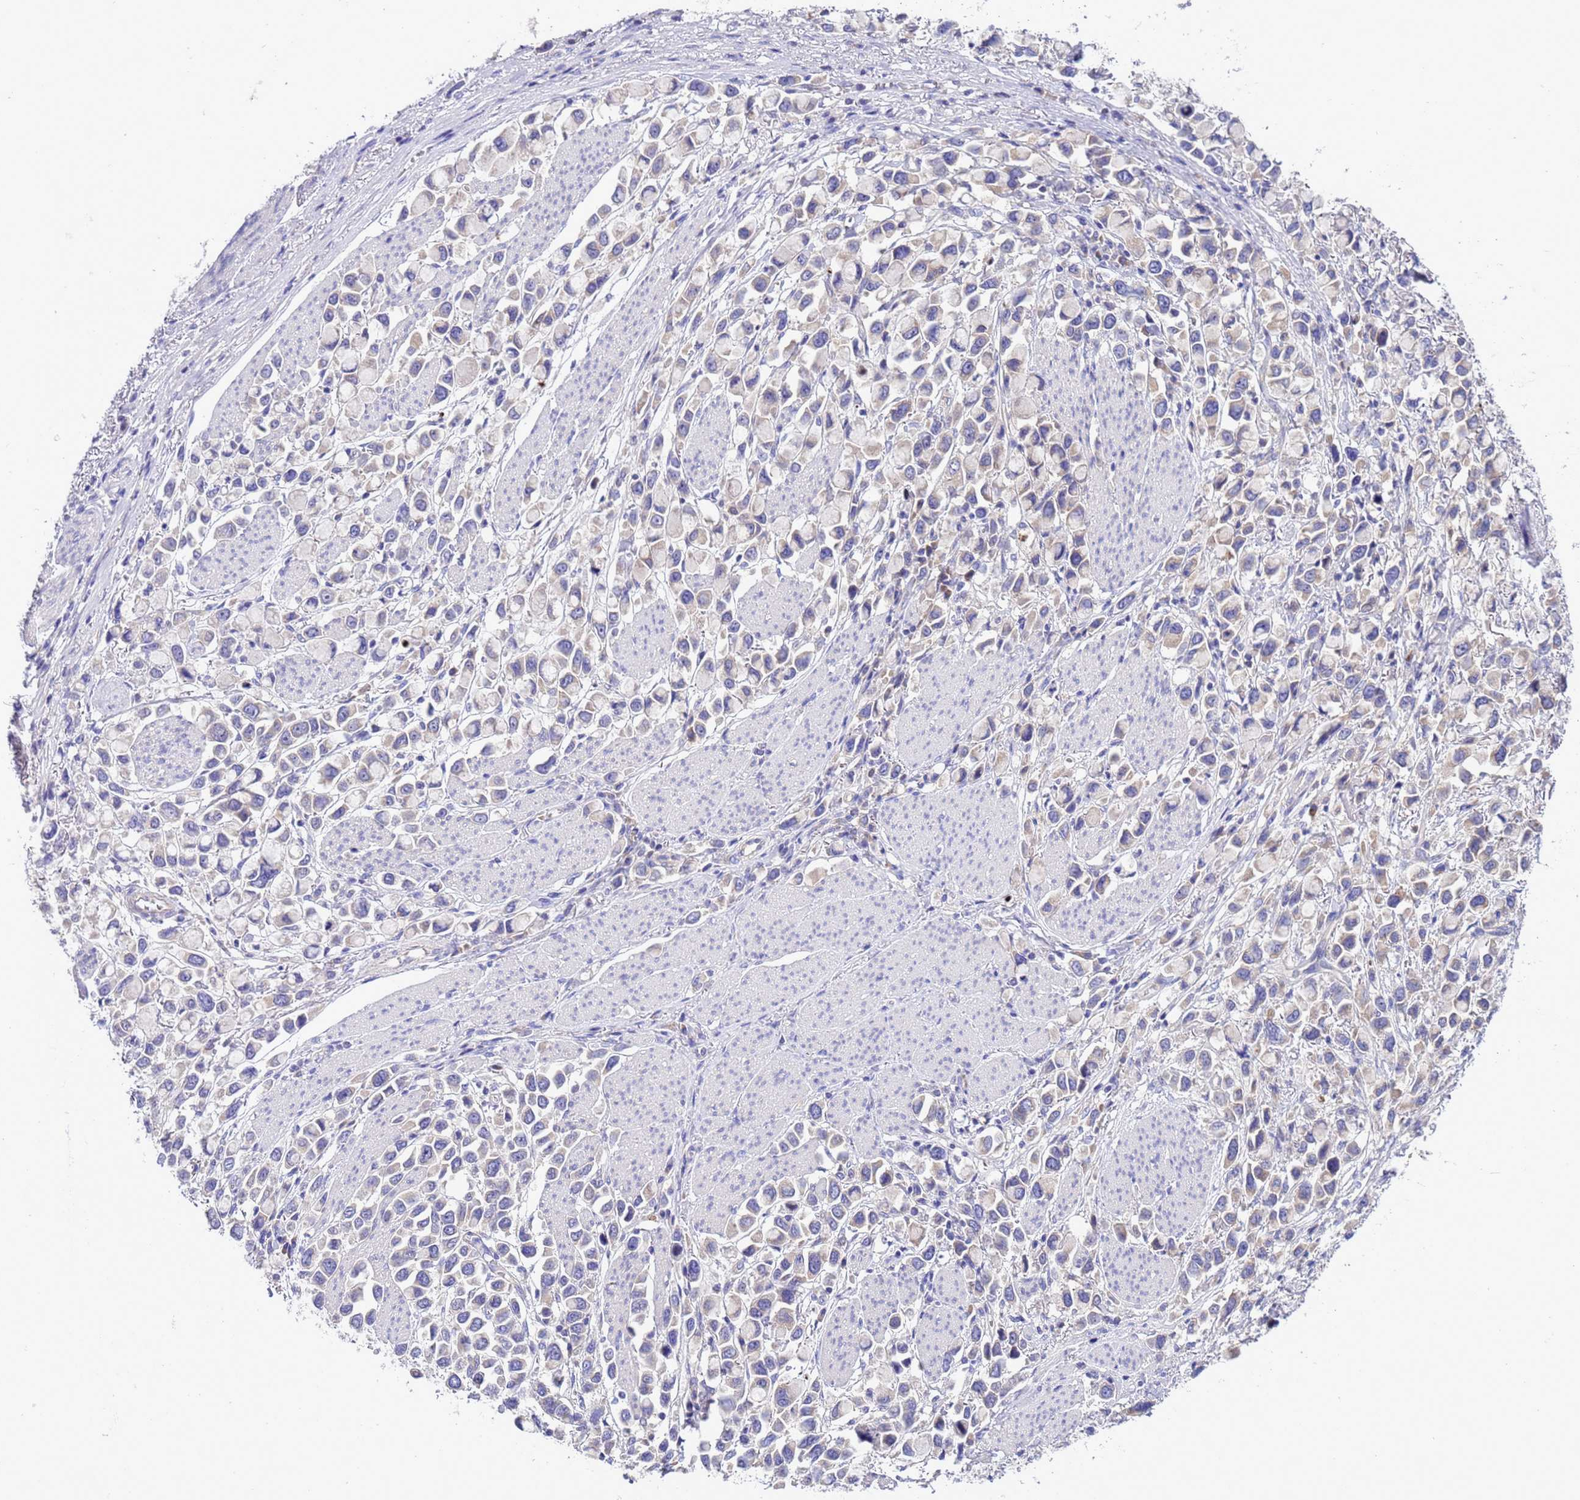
{"staining": {"intensity": "negative", "quantity": "none", "location": "none"}, "tissue": "stomach cancer", "cell_type": "Tumor cells", "image_type": "cancer", "snomed": [{"axis": "morphology", "description": "Adenocarcinoma, NOS"}, {"axis": "topography", "description": "Stomach"}], "caption": "IHC micrograph of human stomach cancer stained for a protein (brown), which shows no positivity in tumor cells.", "gene": "RC3H2", "patient": {"sex": "female", "age": 81}}